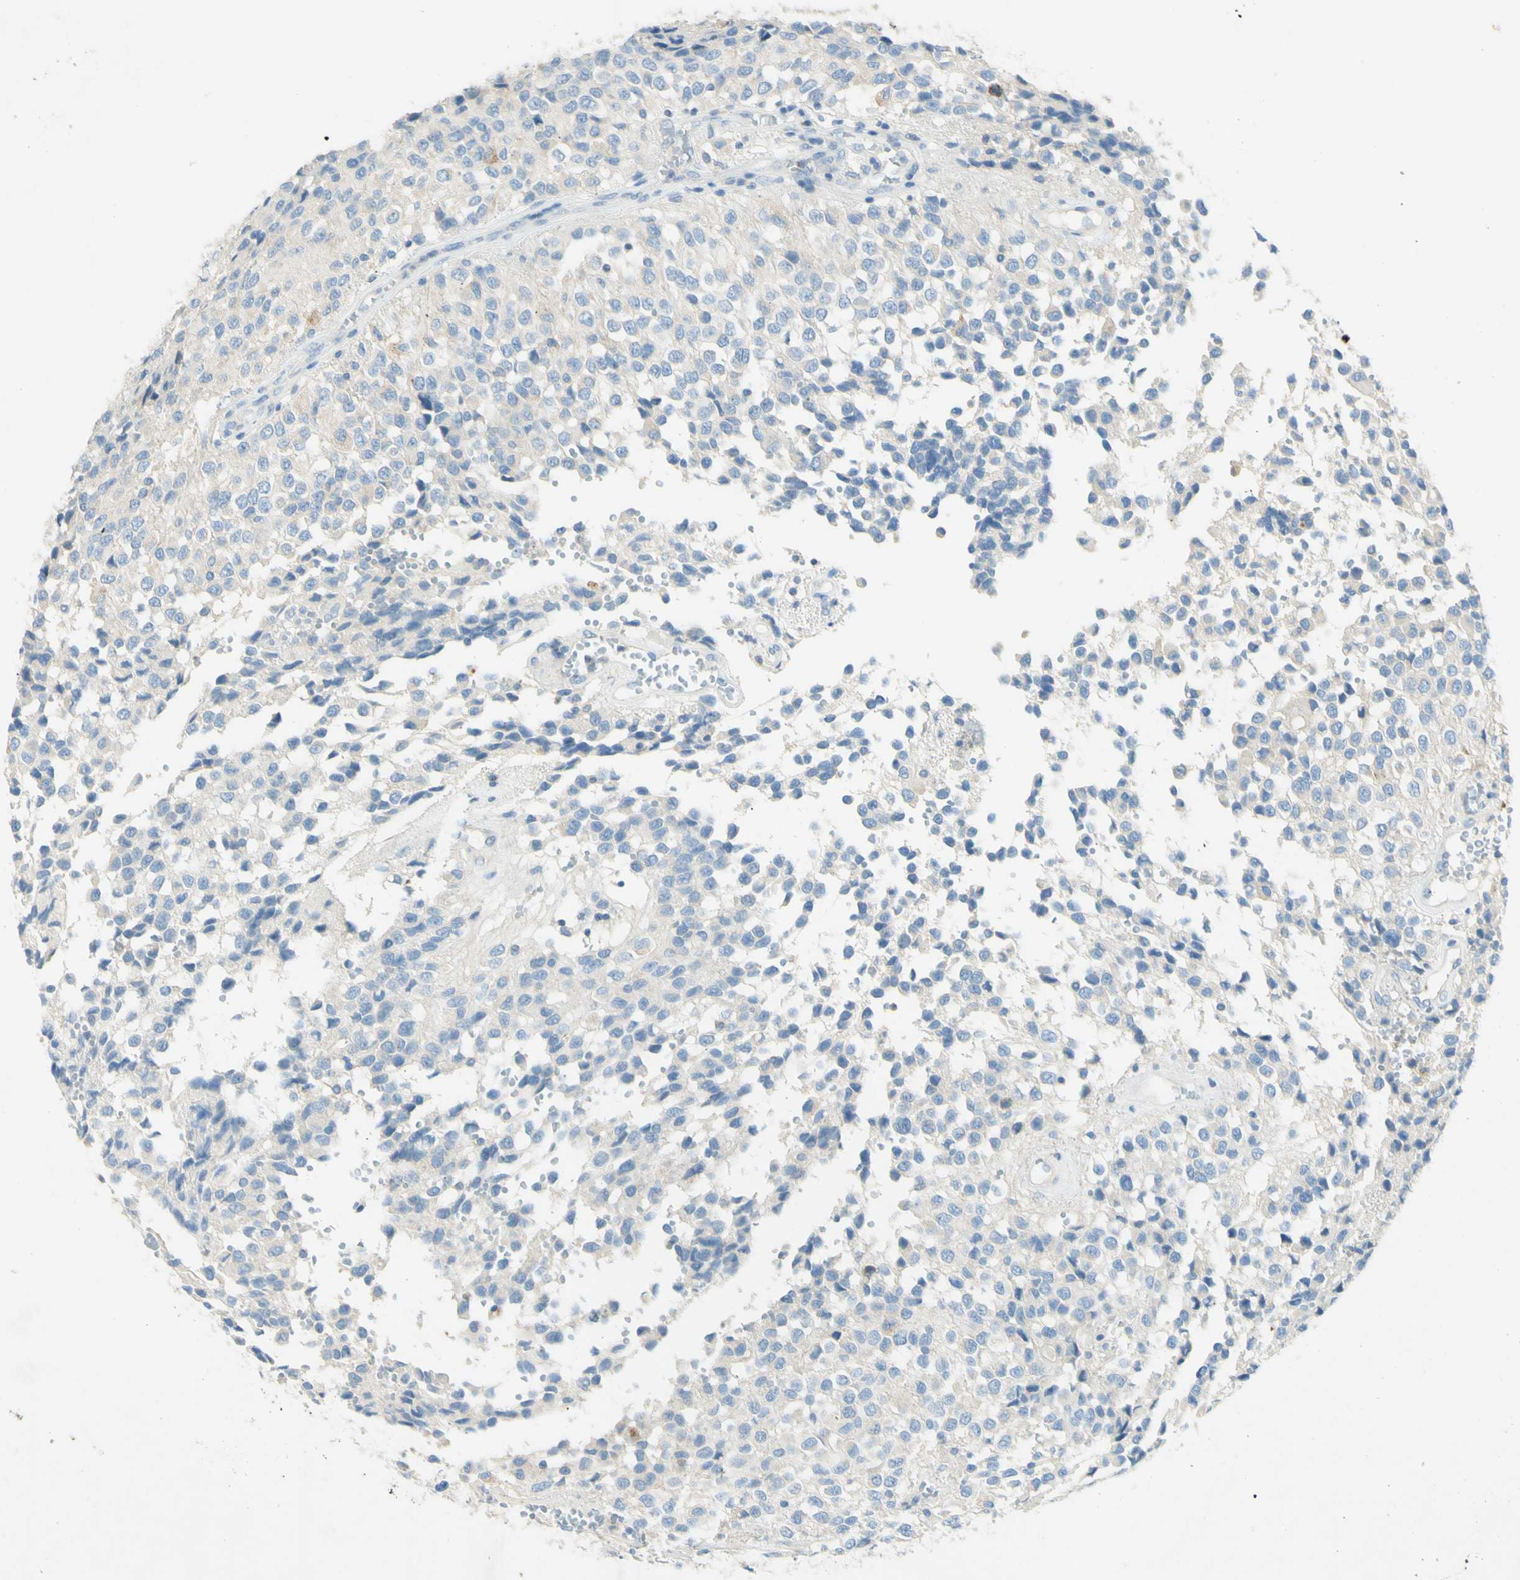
{"staining": {"intensity": "weak", "quantity": "<25%", "location": "cytoplasmic/membranous"}, "tissue": "glioma", "cell_type": "Tumor cells", "image_type": "cancer", "snomed": [{"axis": "morphology", "description": "Glioma, malignant, High grade"}, {"axis": "topography", "description": "Brain"}], "caption": "Immunohistochemistry (IHC) of human glioma displays no positivity in tumor cells.", "gene": "GDF15", "patient": {"sex": "male", "age": 32}}